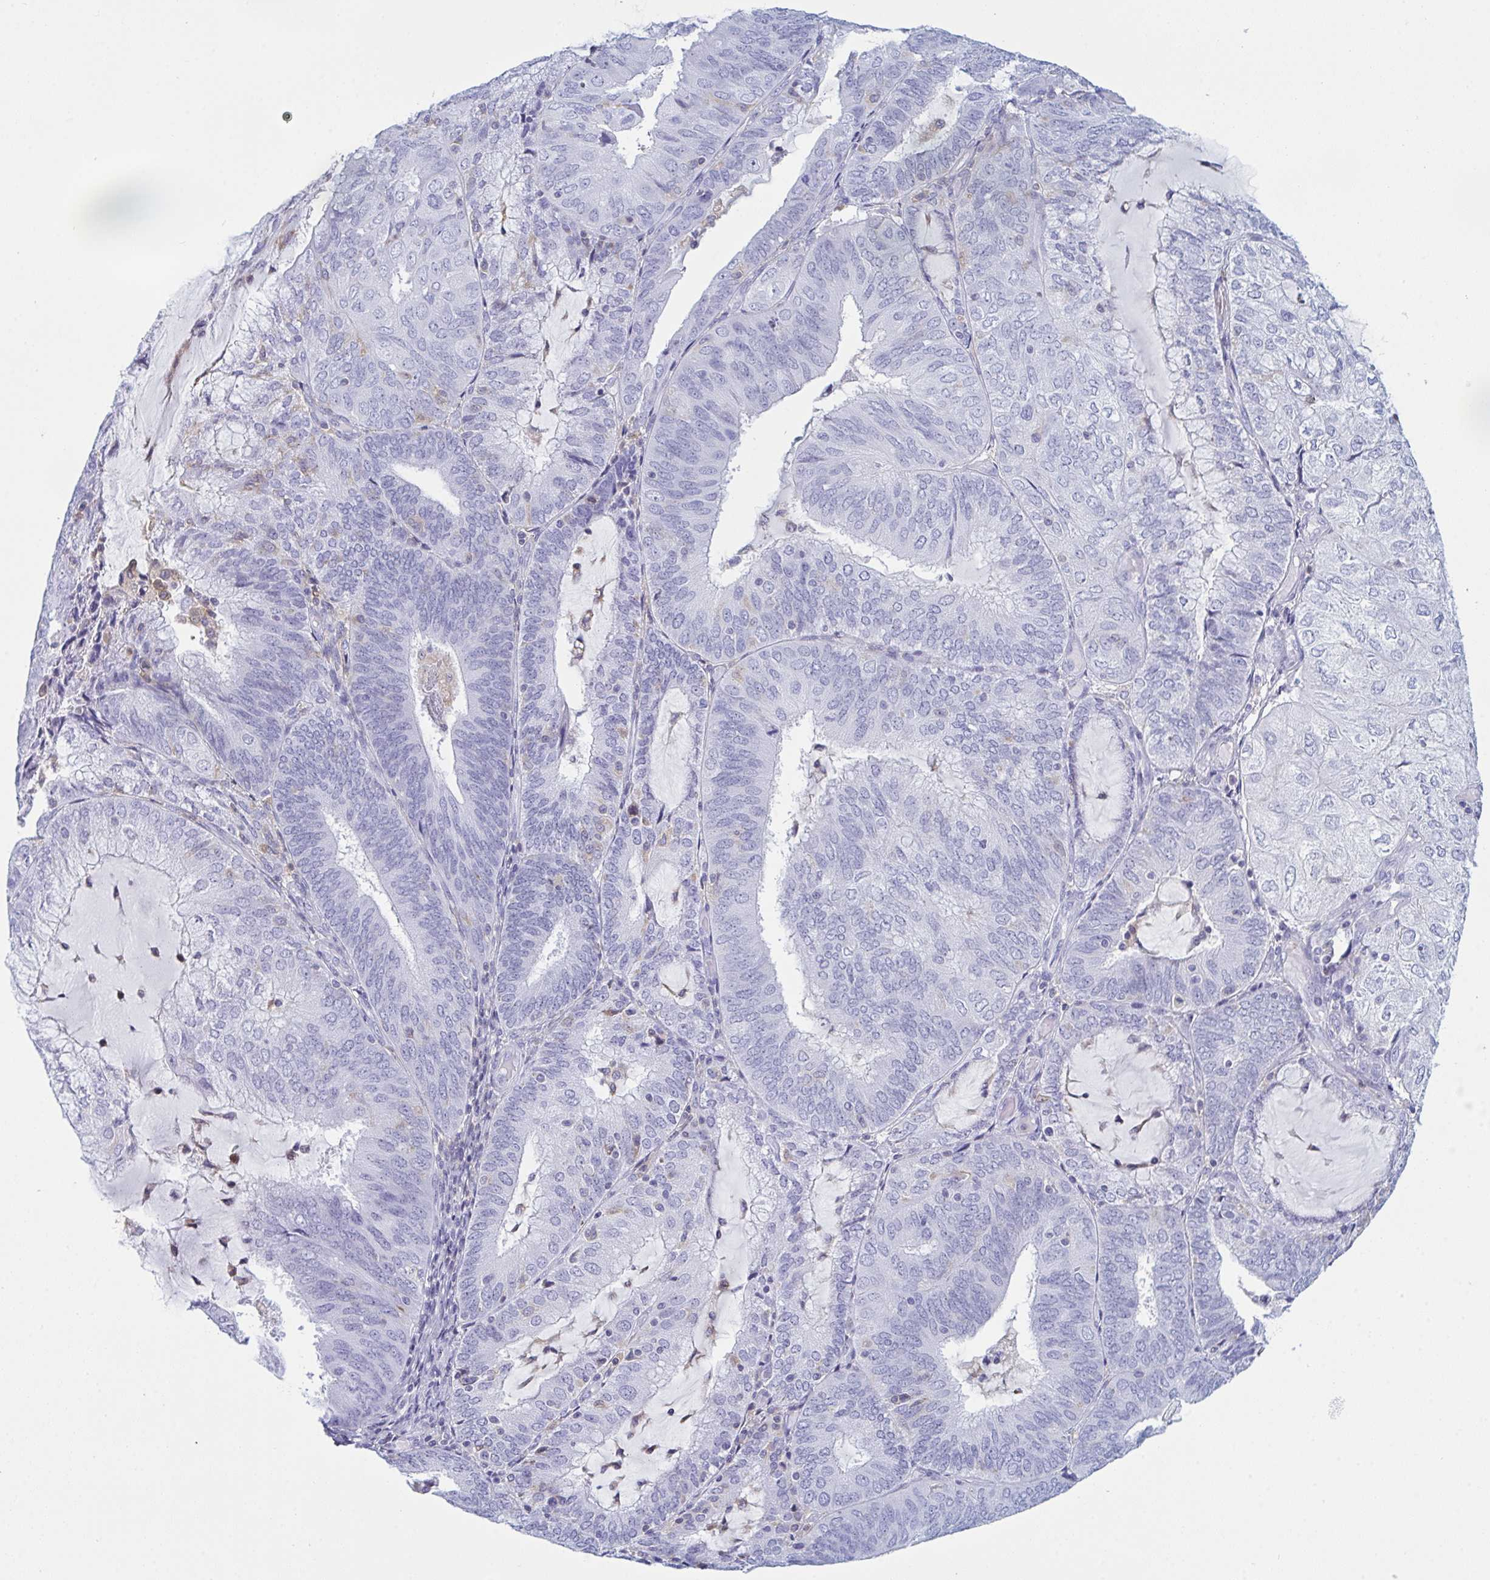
{"staining": {"intensity": "negative", "quantity": "none", "location": "none"}, "tissue": "endometrial cancer", "cell_type": "Tumor cells", "image_type": "cancer", "snomed": [{"axis": "morphology", "description": "Adenocarcinoma, NOS"}, {"axis": "topography", "description": "Endometrium"}], "caption": "Tumor cells show no significant protein expression in endometrial cancer.", "gene": "MYO1F", "patient": {"sex": "female", "age": 81}}